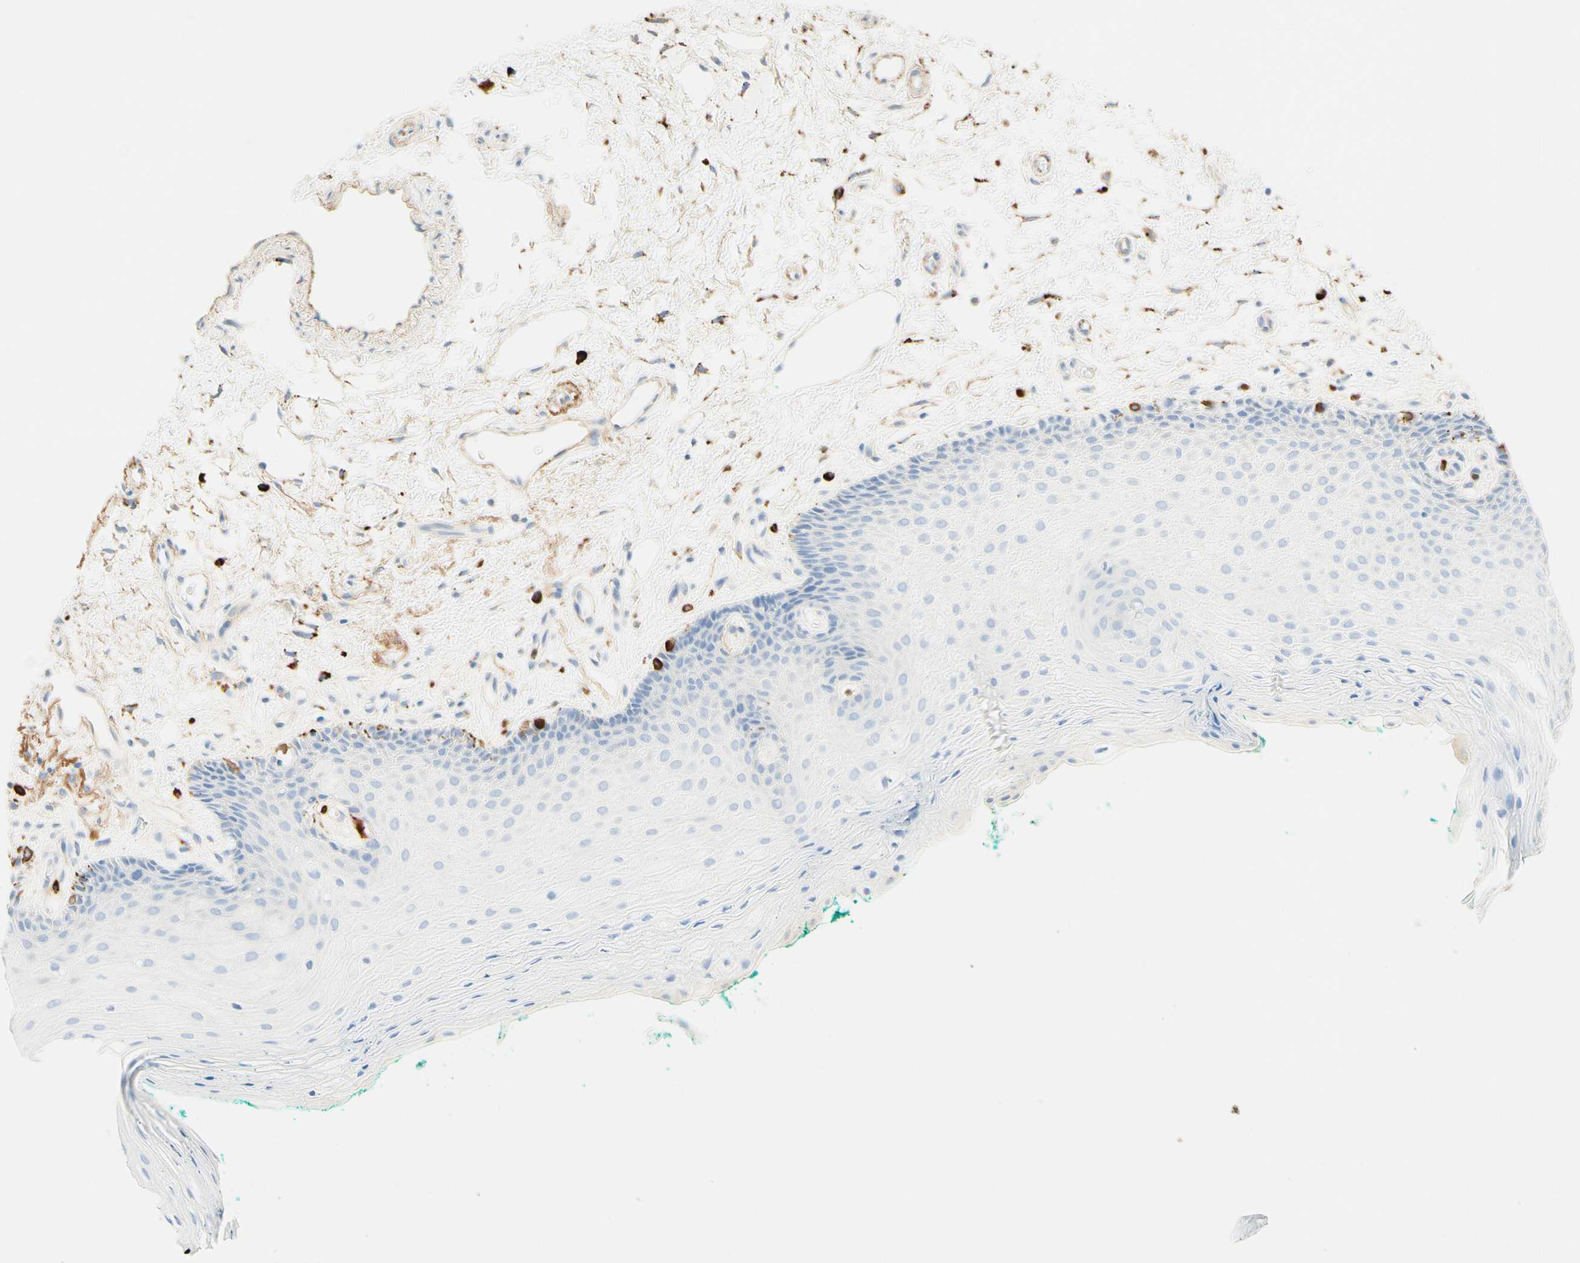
{"staining": {"intensity": "negative", "quantity": "none", "location": "none"}, "tissue": "oral mucosa", "cell_type": "Squamous epithelial cells", "image_type": "normal", "snomed": [{"axis": "morphology", "description": "Normal tissue, NOS"}, {"axis": "topography", "description": "Skeletal muscle"}, {"axis": "topography", "description": "Oral tissue"}, {"axis": "topography", "description": "Peripheral nerve tissue"}], "caption": "Oral mucosa stained for a protein using immunohistochemistry exhibits no expression squamous epithelial cells.", "gene": "CD63", "patient": {"sex": "female", "age": 84}}